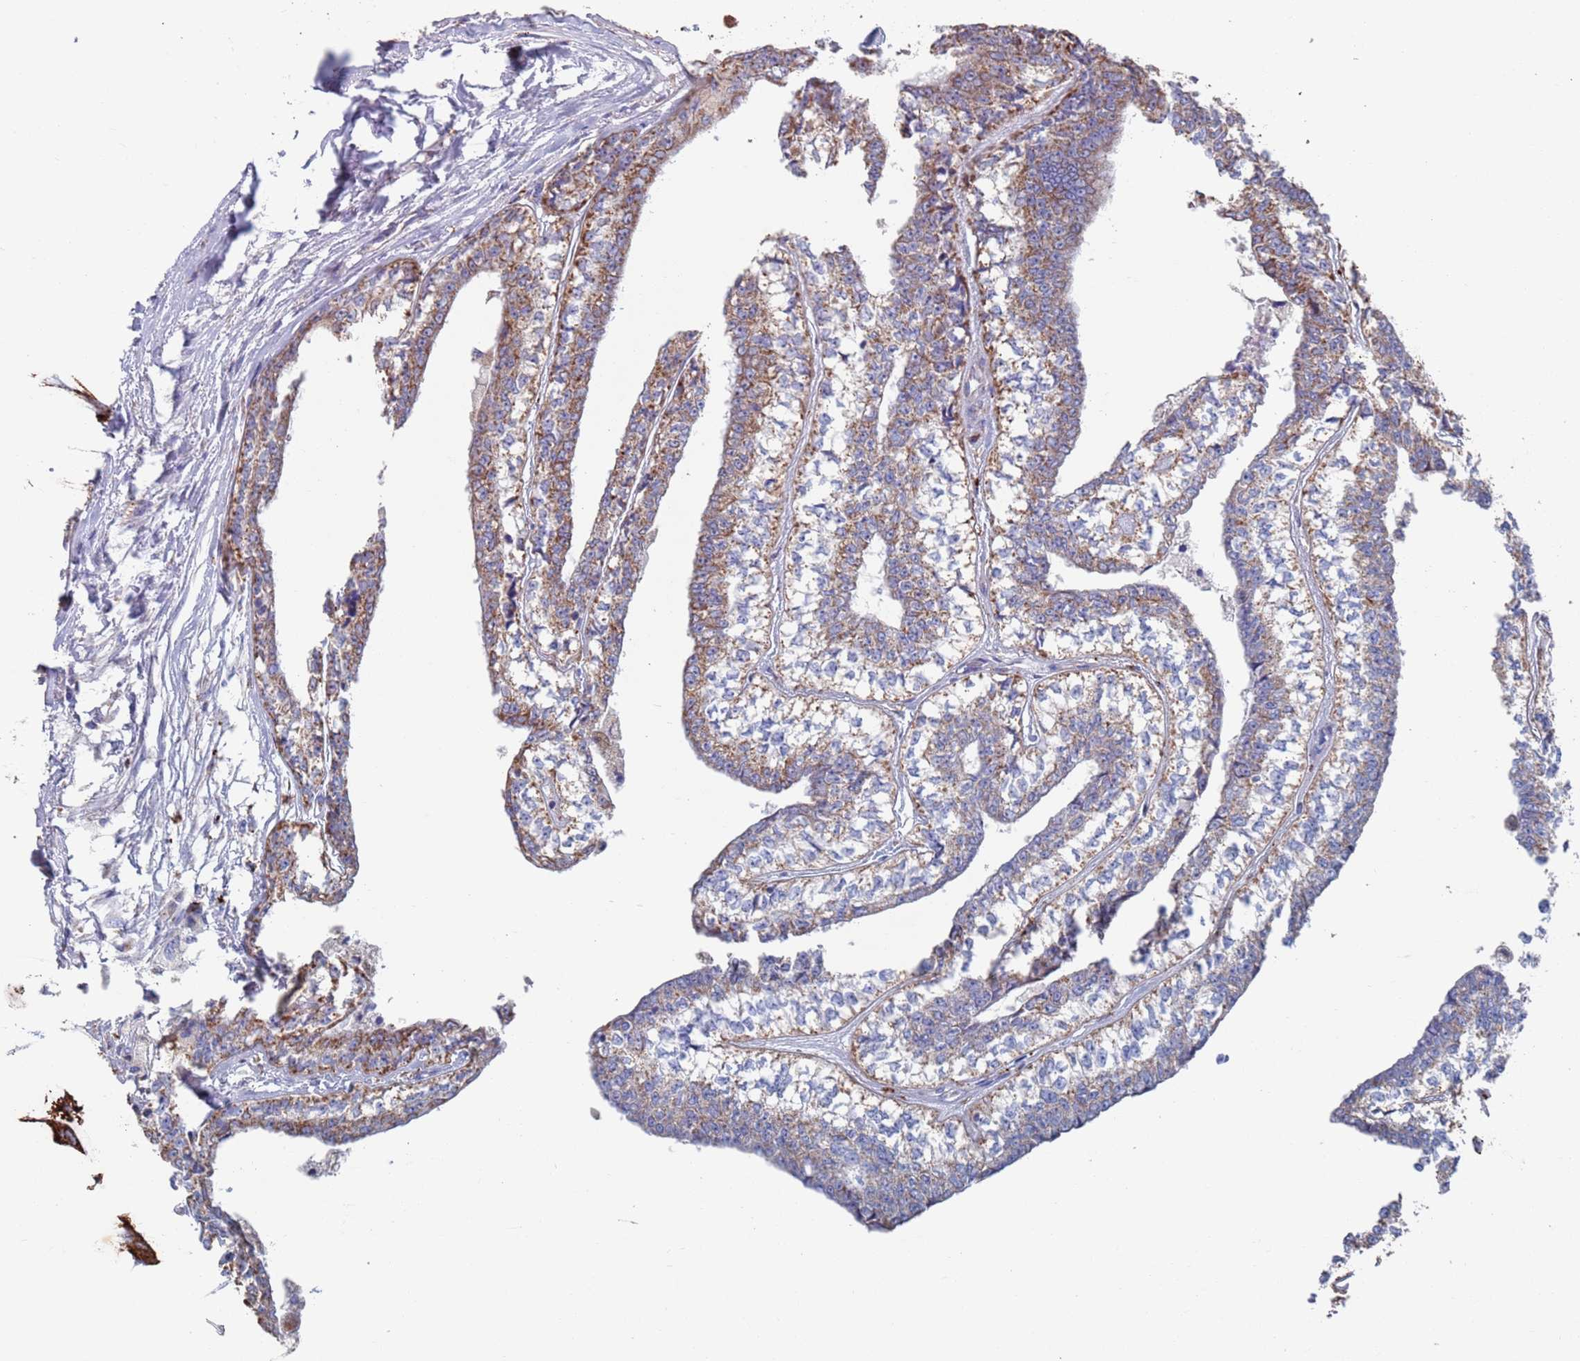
{"staining": {"intensity": "moderate", "quantity": "25%-75%", "location": "cytoplasmic/membranous"}, "tissue": "head and neck cancer", "cell_type": "Tumor cells", "image_type": "cancer", "snomed": [{"axis": "morphology", "description": "Adenocarcinoma, NOS"}, {"axis": "topography", "description": "Head-Neck"}], "caption": "Protein staining of head and neck cancer tissue shows moderate cytoplasmic/membranous positivity in about 25%-75% of tumor cells.", "gene": "MRPL22", "patient": {"sex": "female", "age": 73}}